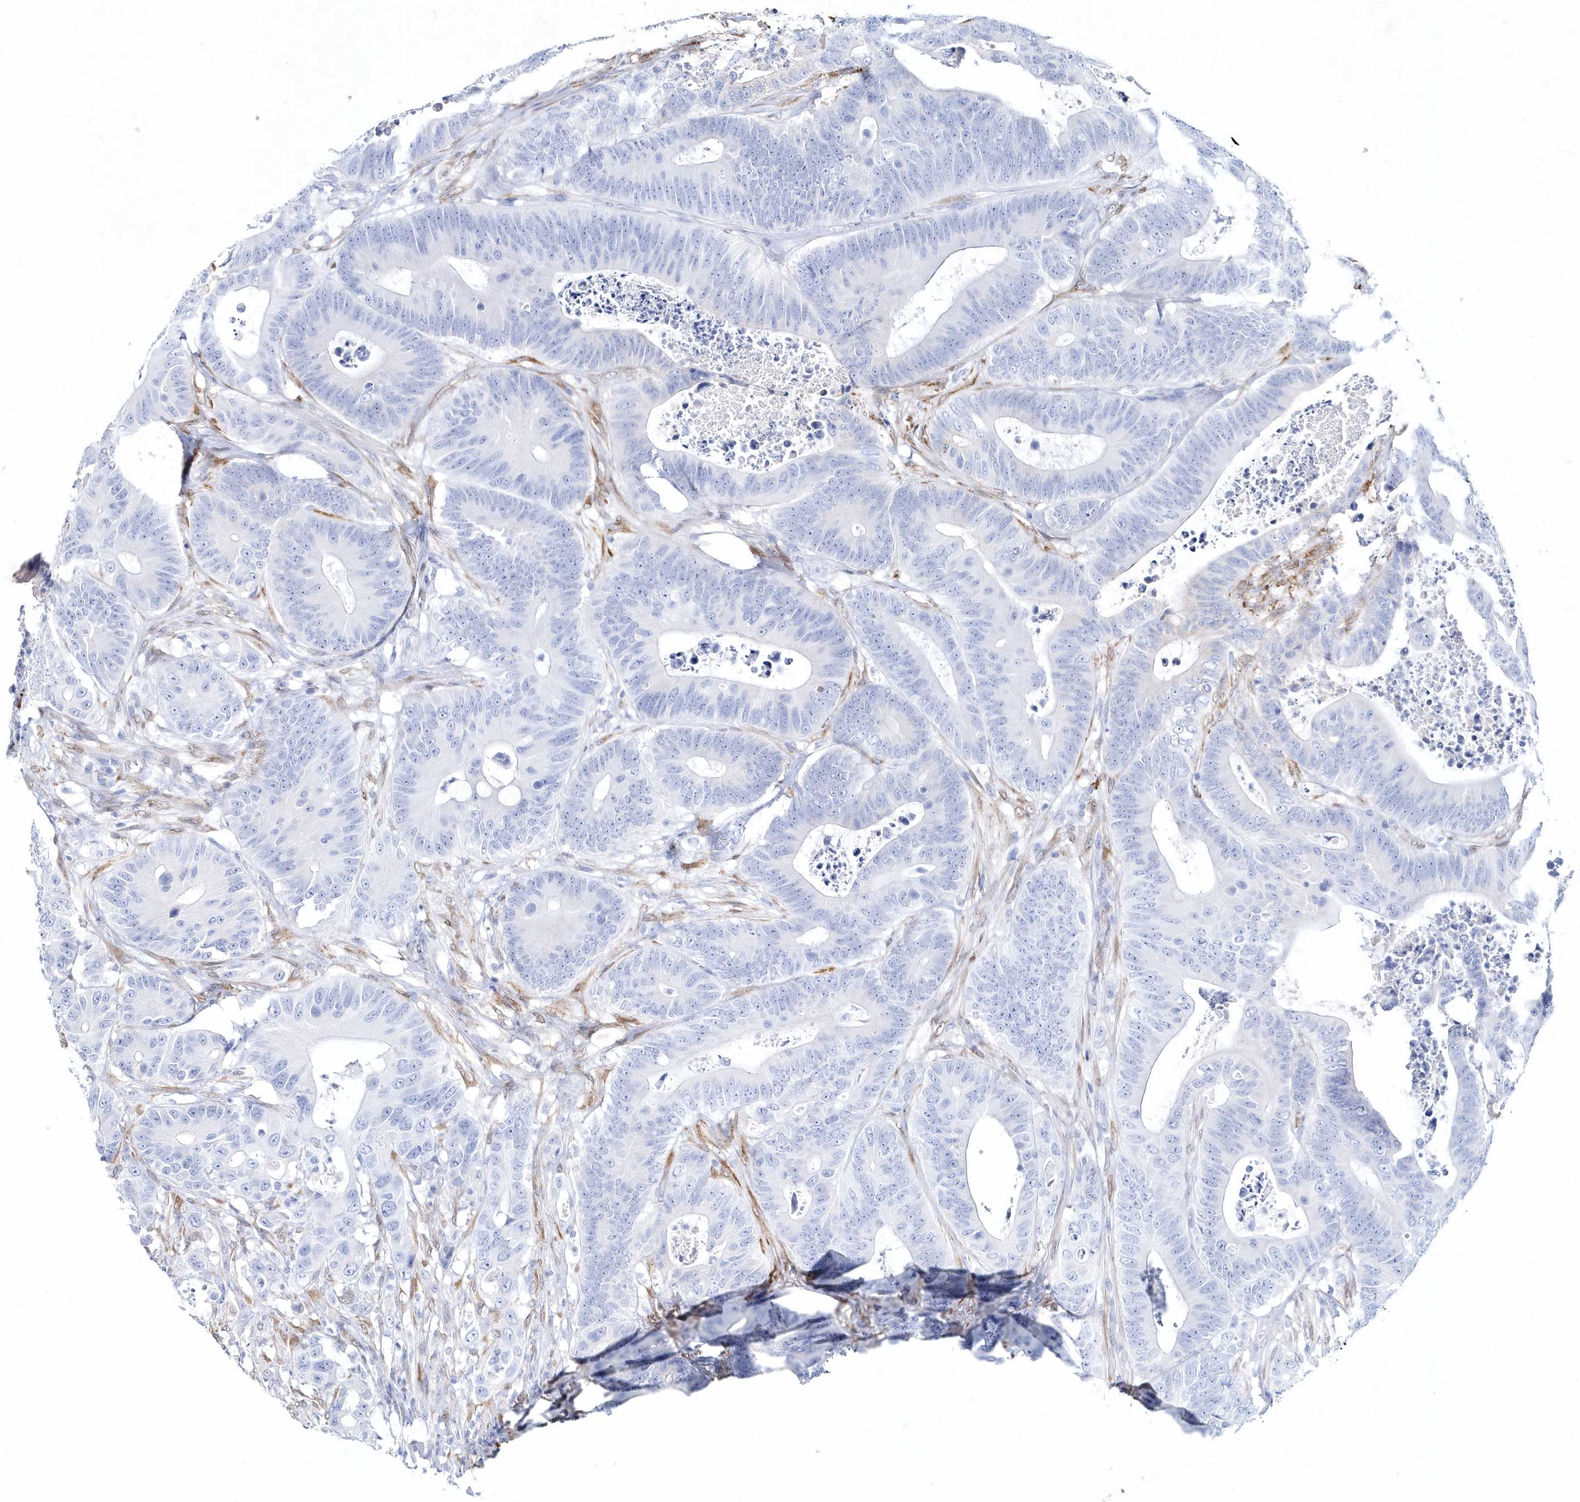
{"staining": {"intensity": "negative", "quantity": "none", "location": "none"}, "tissue": "colorectal cancer", "cell_type": "Tumor cells", "image_type": "cancer", "snomed": [{"axis": "morphology", "description": "Adenocarcinoma, NOS"}, {"axis": "topography", "description": "Colon"}], "caption": "IHC histopathology image of colorectal cancer stained for a protein (brown), which exhibits no expression in tumor cells.", "gene": "SPINK7", "patient": {"sex": "male", "age": 83}}